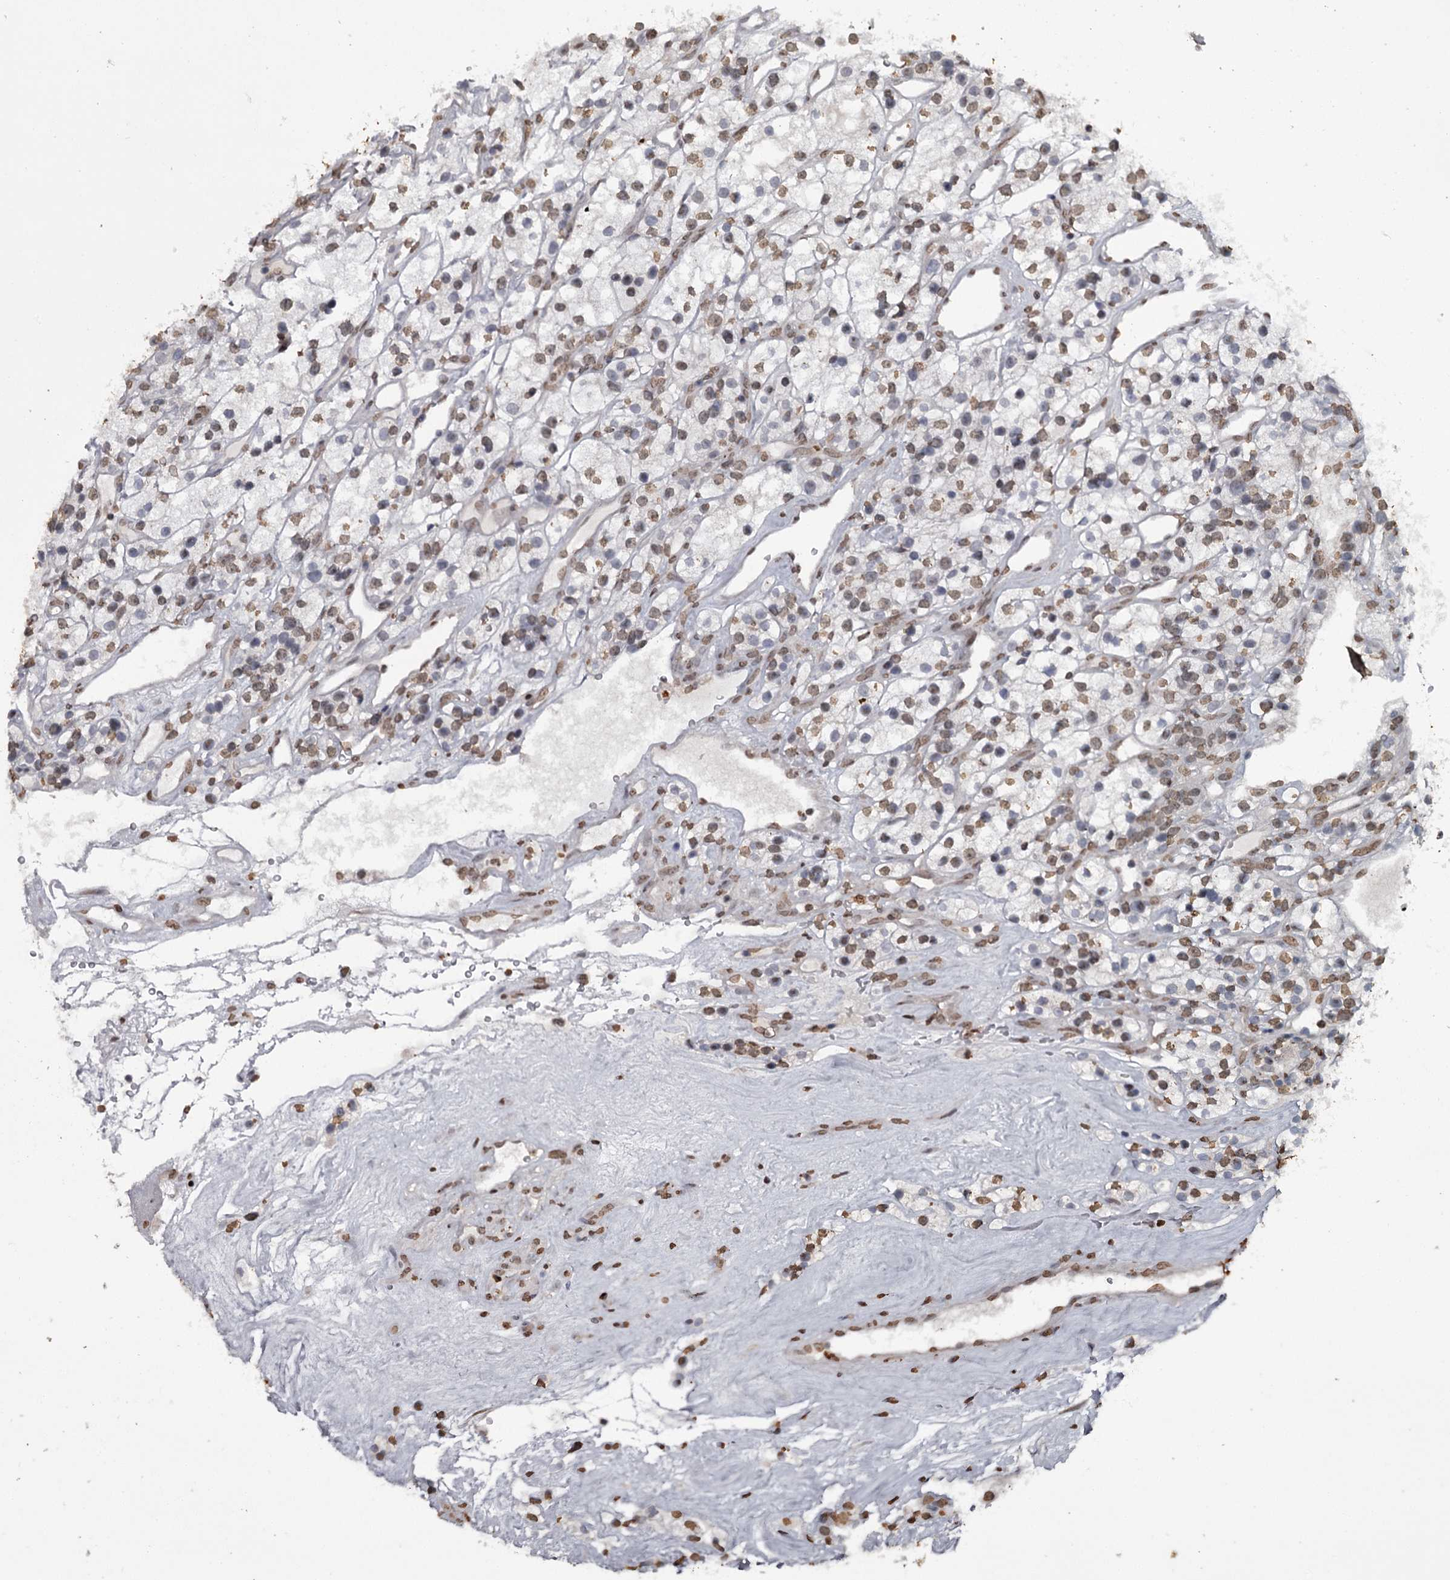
{"staining": {"intensity": "moderate", "quantity": "25%-75%", "location": "nuclear"}, "tissue": "renal cancer", "cell_type": "Tumor cells", "image_type": "cancer", "snomed": [{"axis": "morphology", "description": "Adenocarcinoma, NOS"}, {"axis": "topography", "description": "Kidney"}], "caption": "Protein positivity by immunohistochemistry shows moderate nuclear expression in about 25%-75% of tumor cells in renal cancer (adenocarcinoma).", "gene": "THYN1", "patient": {"sex": "female", "age": 57}}